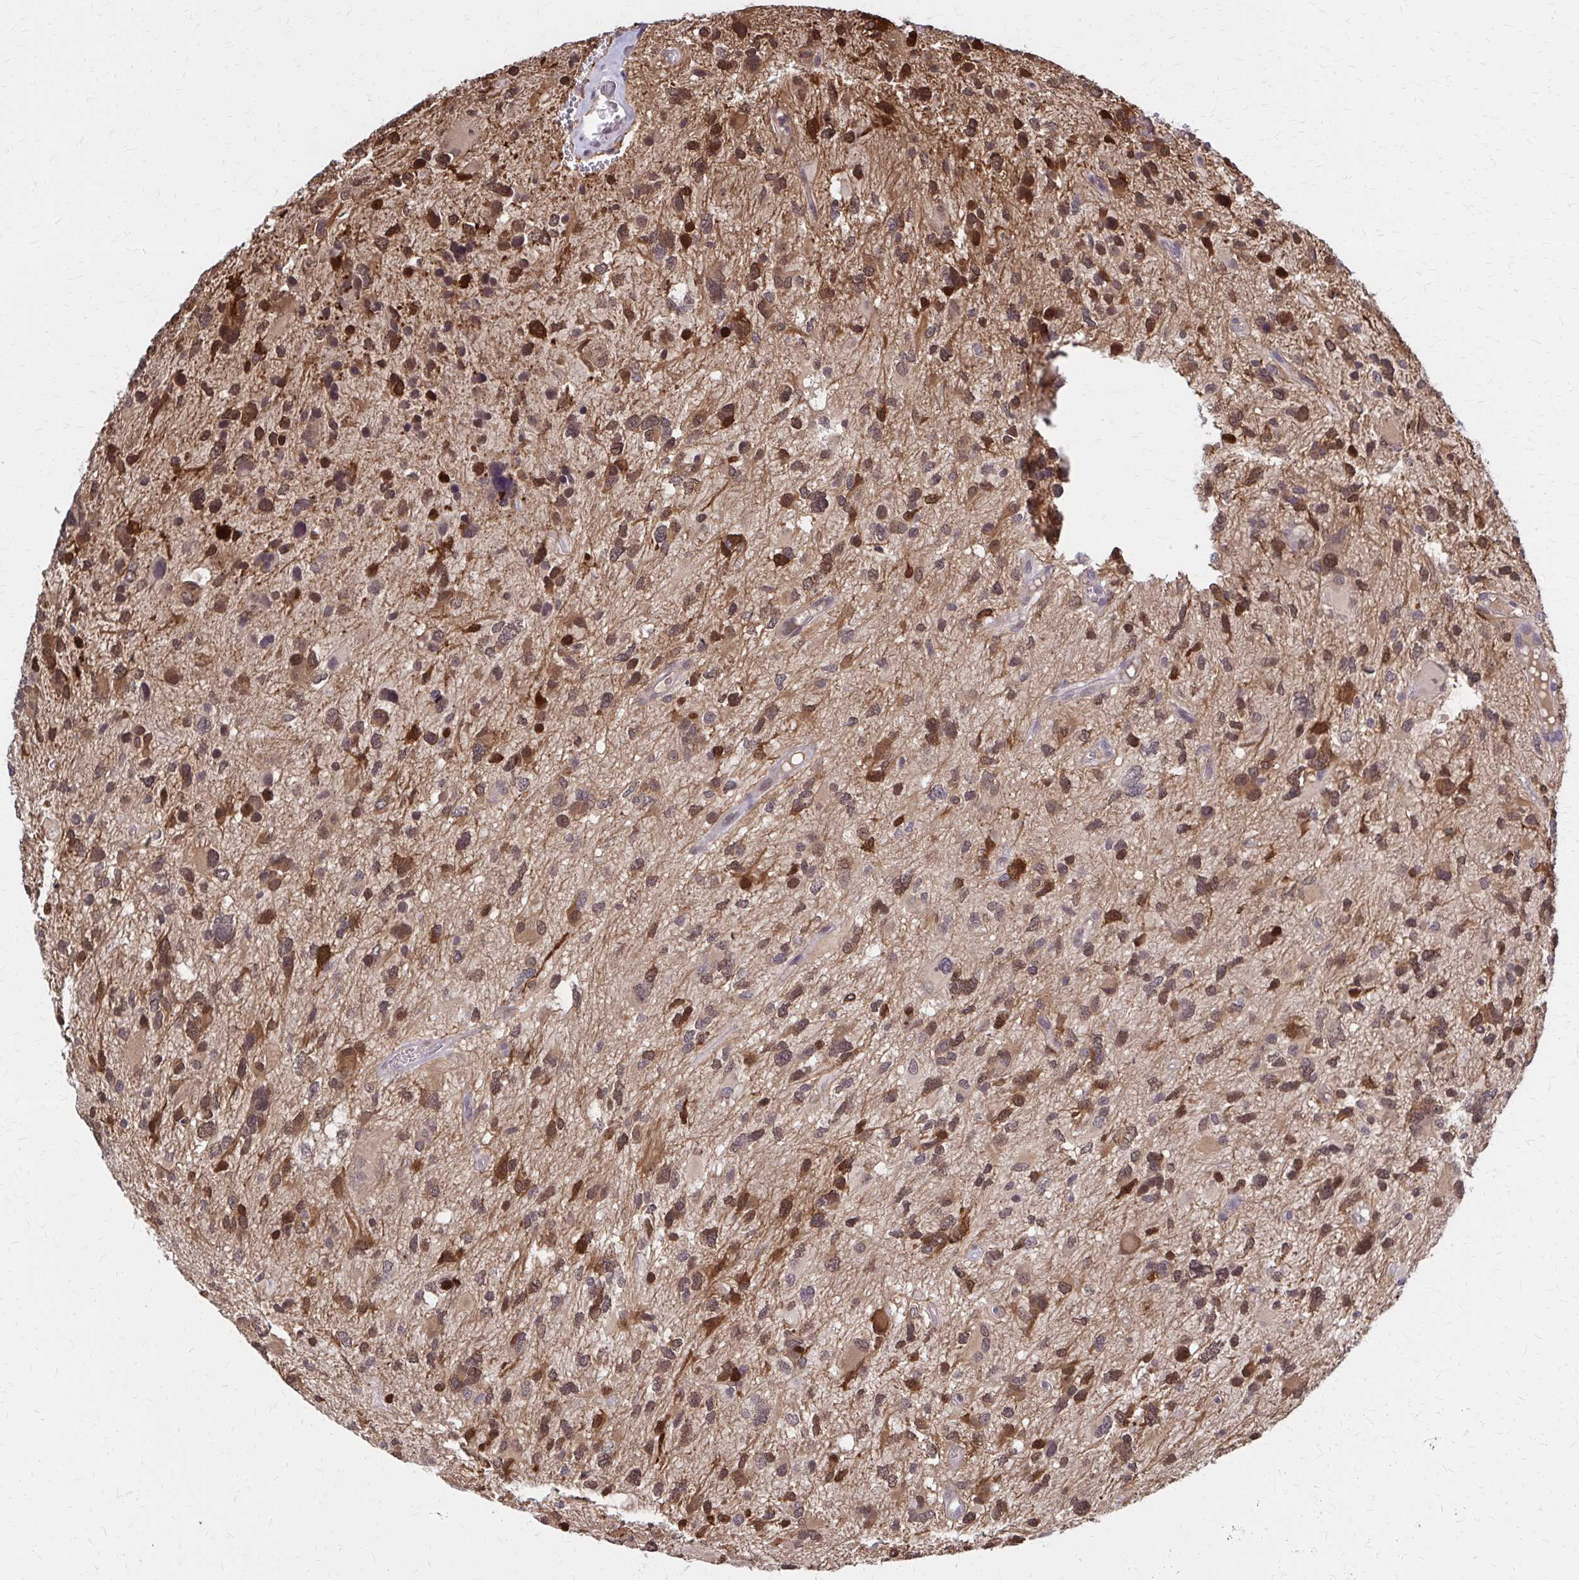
{"staining": {"intensity": "strong", "quantity": "25%-75%", "location": "cytoplasmic/membranous"}, "tissue": "glioma", "cell_type": "Tumor cells", "image_type": "cancer", "snomed": [{"axis": "morphology", "description": "Glioma, malignant, High grade"}, {"axis": "topography", "description": "Brain"}], "caption": "Immunohistochemistry photomicrograph of malignant glioma (high-grade) stained for a protein (brown), which reveals high levels of strong cytoplasmic/membranous positivity in about 25%-75% of tumor cells.", "gene": "DBI", "patient": {"sex": "female", "age": 11}}